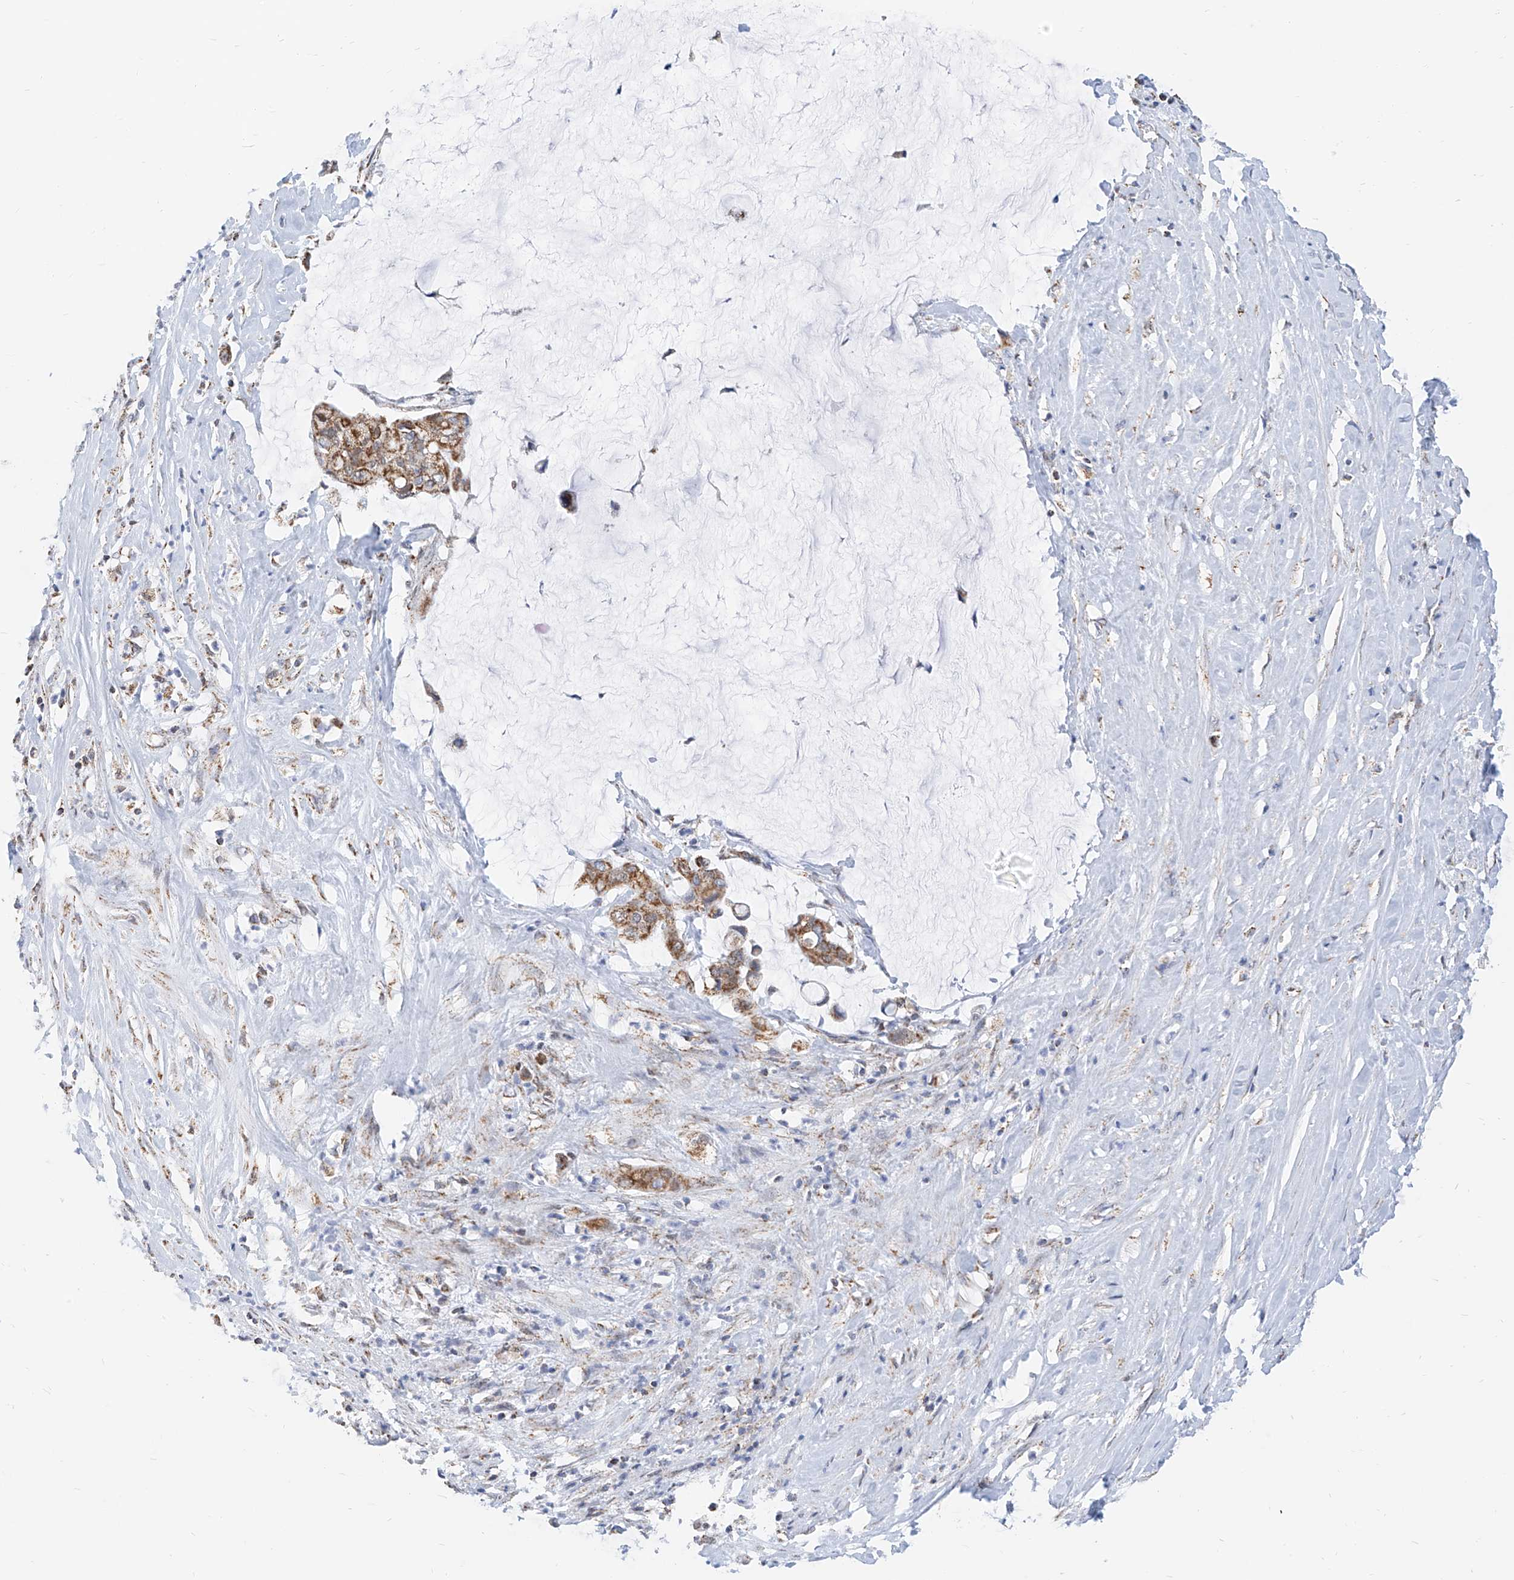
{"staining": {"intensity": "moderate", "quantity": ">75%", "location": "cytoplasmic/membranous"}, "tissue": "pancreatic cancer", "cell_type": "Tumor cells", "image_type": "cancer", "snomed": [{"axis": "morphology", "description": "Adenocarcinoma, NOS"}, {"axis": "topography", "description": "Pancreas"}], "caption": "Human adenocarcinoma (pancreatic) stained with a brown dye demonstrates moderate cytoplasmic/membranous positive positivity in approximately >75% of tumor cells.", "gene": "NALCN", "patient": {"sex": "male", "age": 41}}